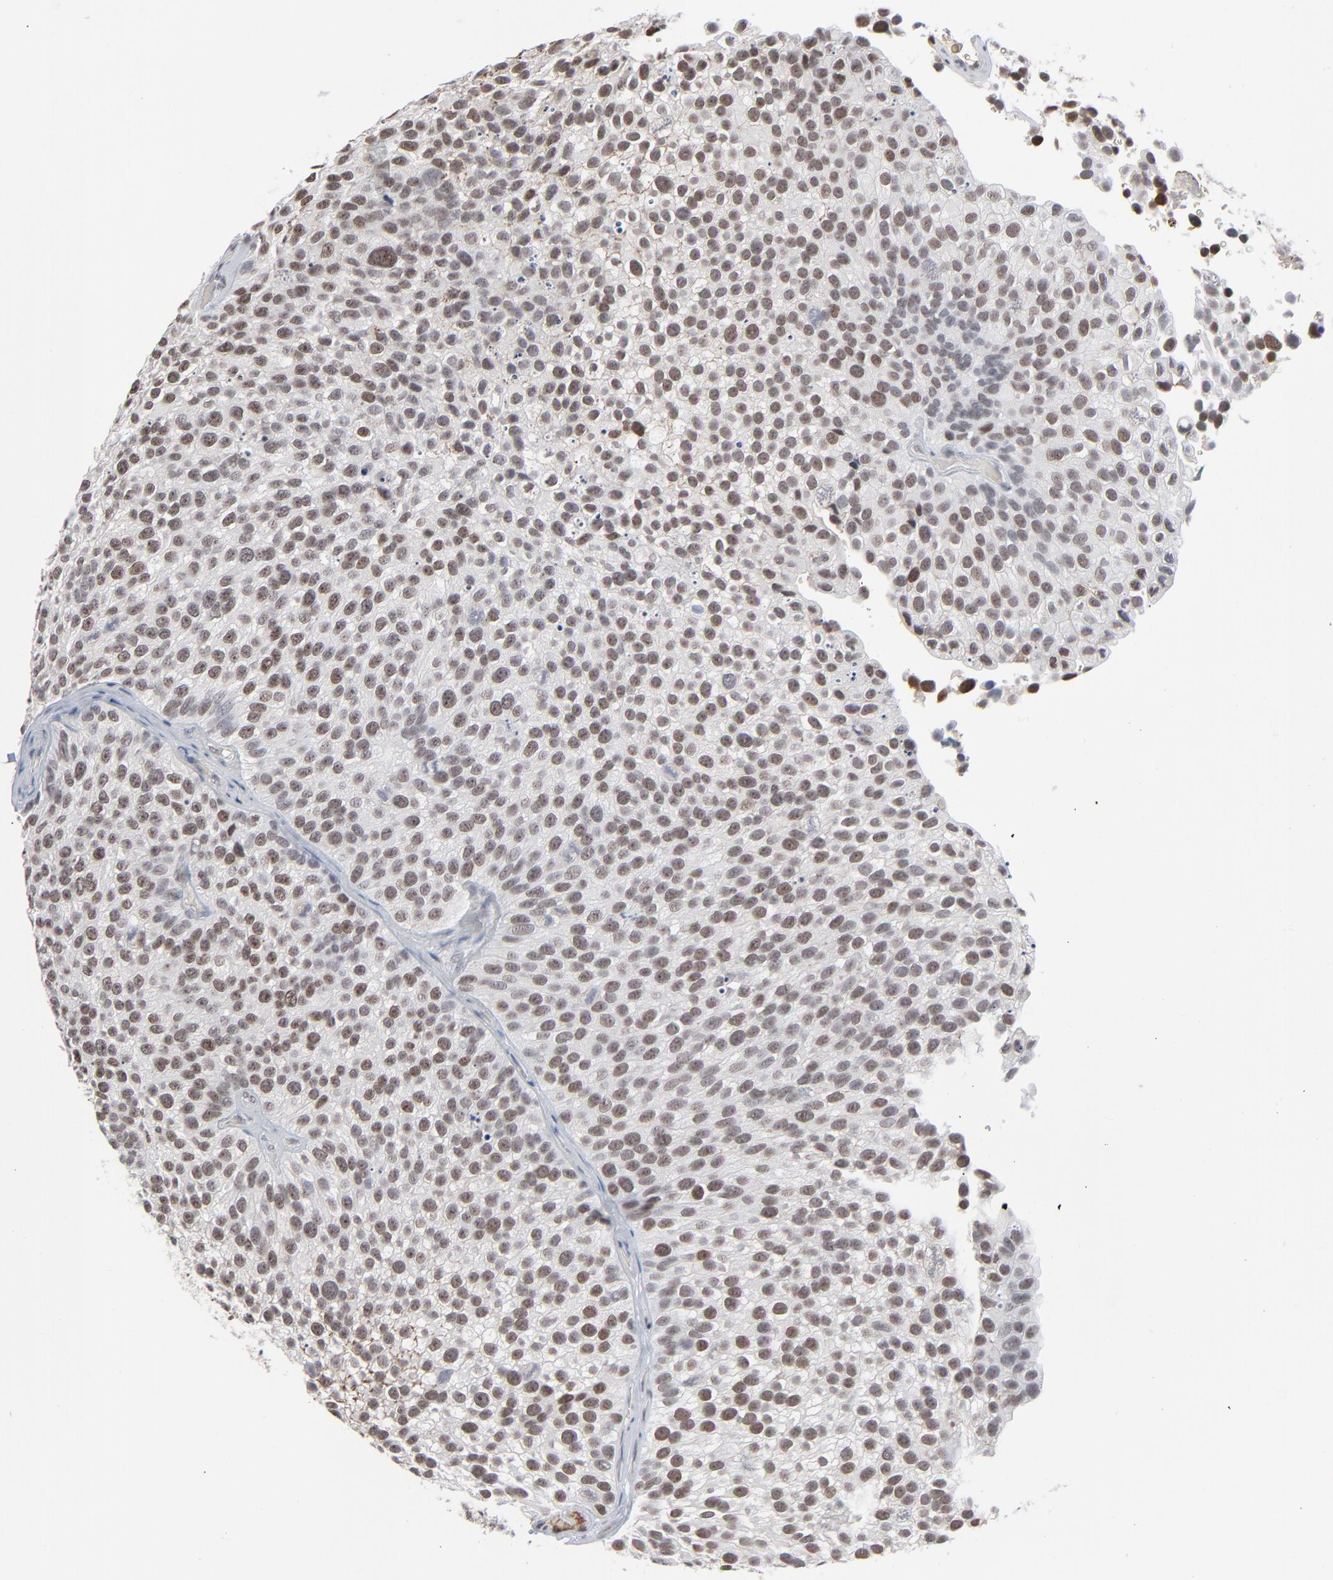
{"staining": {"intensity": "weak", "quantity": ">75%", "location": "nuclear"}, "tissue": "urothelial cancer", "cell_type": "Tumor cells", "image_type": "cancer", "snomed": [{"axis": "morphology", "description": "Urothelial carcinoma, High grade"}, {"axis": "topography", "description": "Urinary bladder"}], "caption": "Brown immunohistochemical staining in human urothelial cancer demonstrates weak nuclear expression in approximately >75% of tumor cells.", "gene": "MPHOSPH6", "patient": {"sex": "male", "age": 72}}